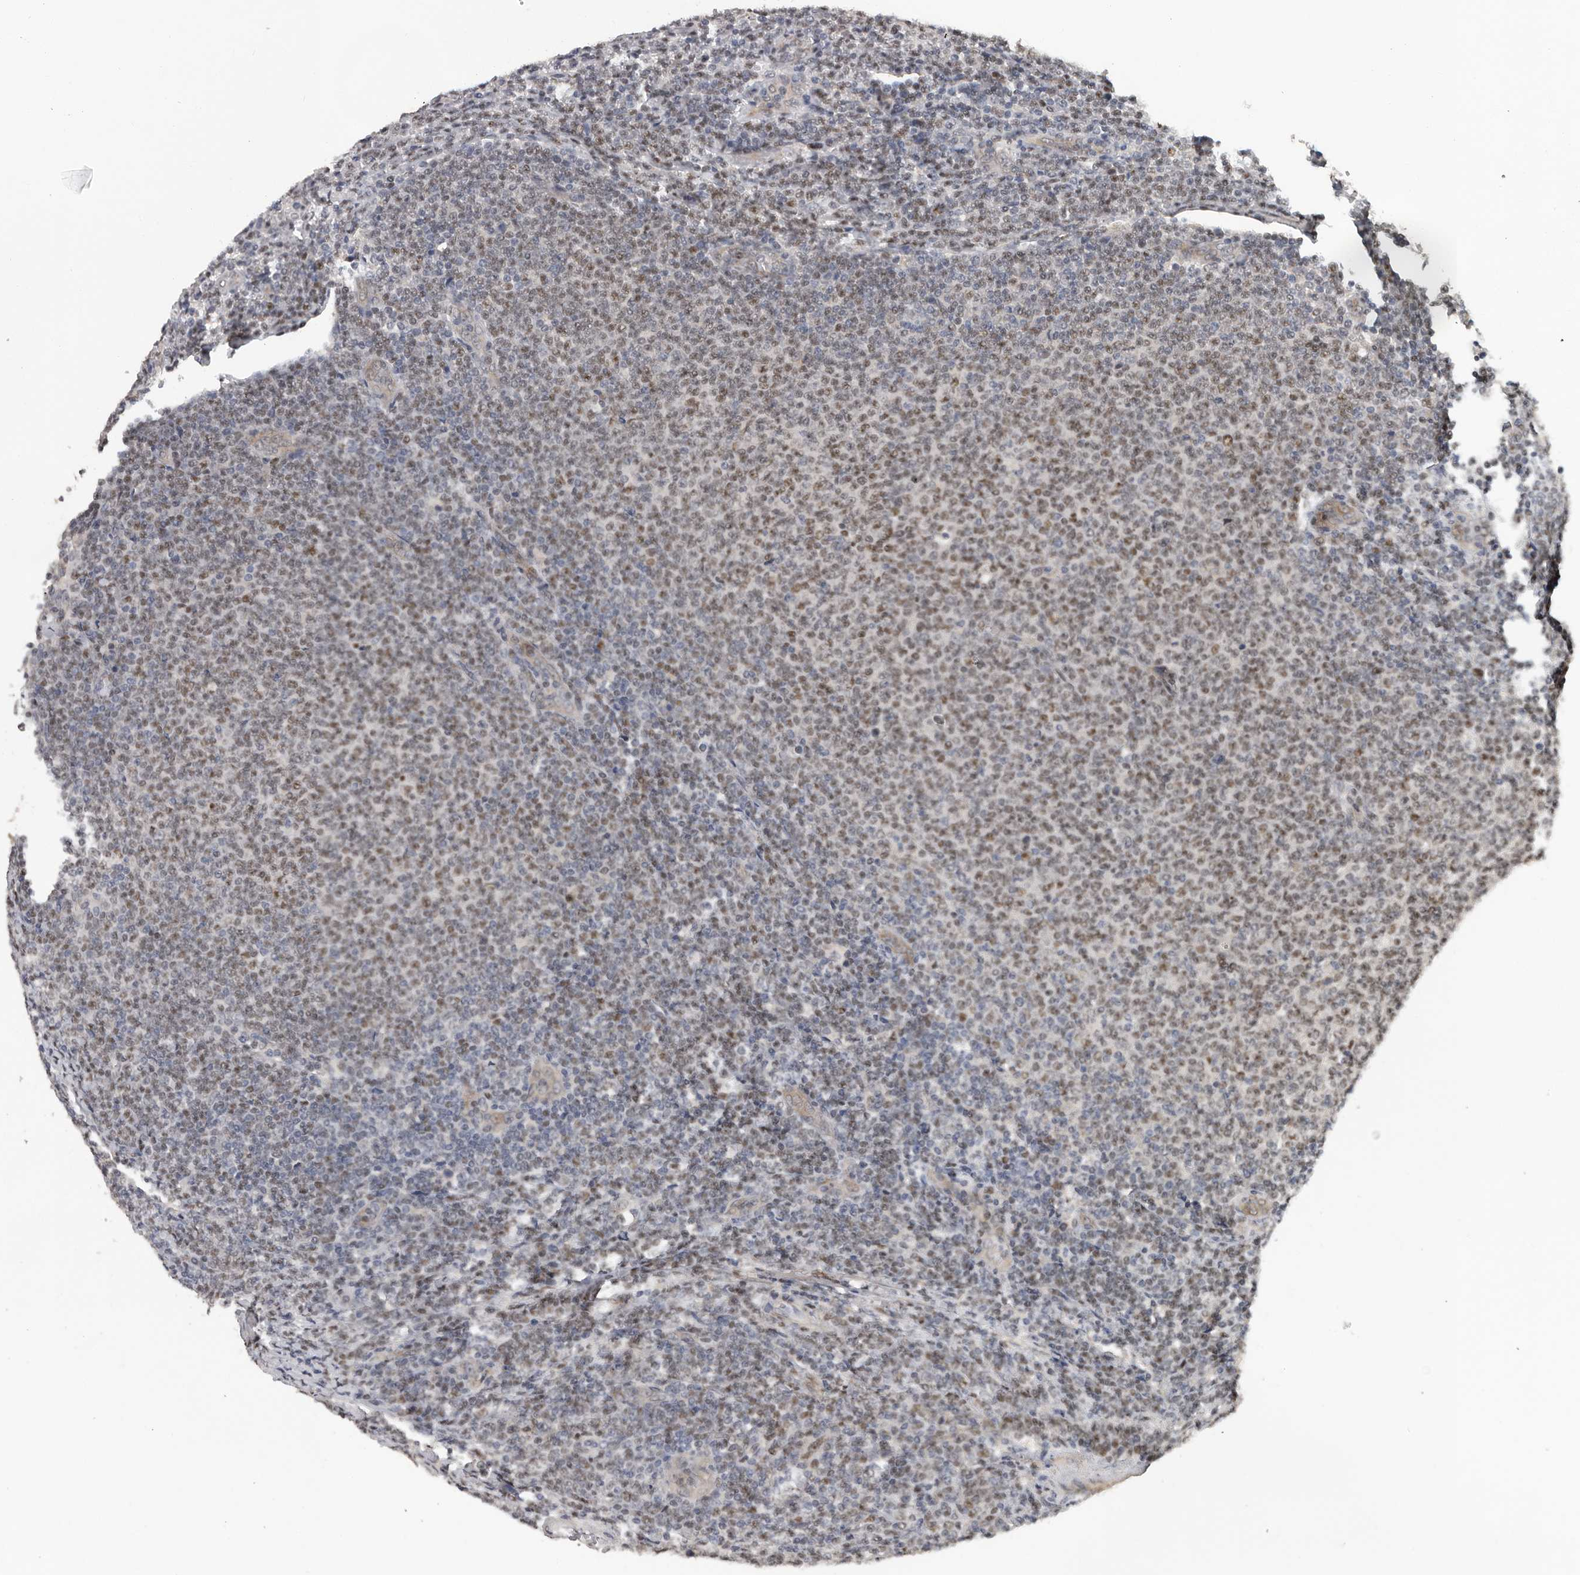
{"staining": {"intensity": "moderate", "quantity": "25%-75%", "location": "nuclear"}, "tissue": "lymphoma", "cell_type": "Tumor cells", "image_type": "cancer", "snomed": [{"axis": "morphology", "description": "Malignant lymphoma, non-Hodgkin's type, Low grade"}, {"axis": "topography", "description": "Lymph node"}], "caption": "This histopathology image shows low-grade malignant lymphoma, non-Hodgkin's type stained with IHC to label a protein in brown. The nuclear of tumor cells show moderate positivity for the protein. Nuclei are counter-stained blue.", "gene": "HENMT1", "patient": {"sex": "male", "age": 66}}